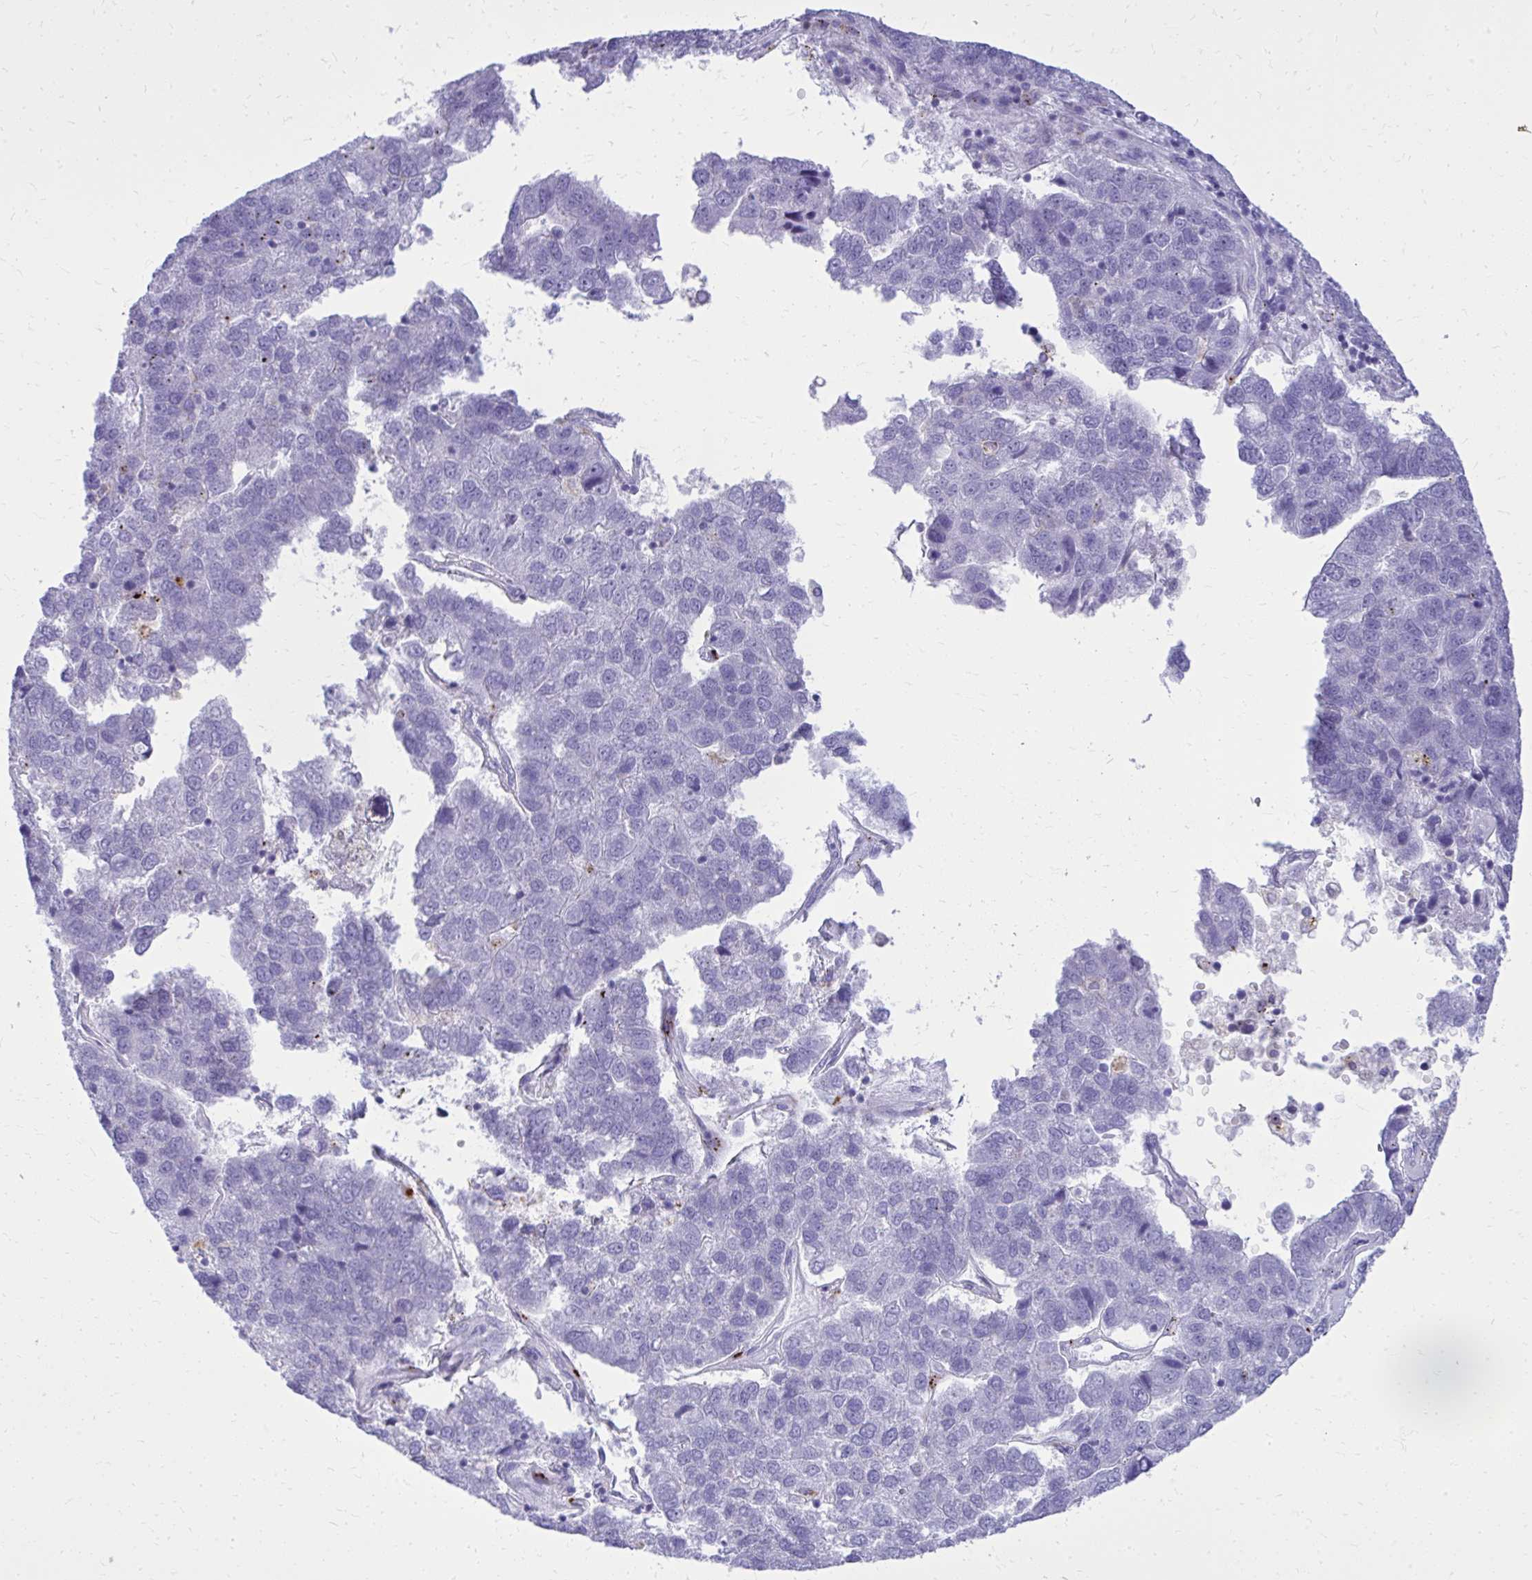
{"staining": {"intensity": "negative", "quantity": "none", "location": "none"}, "tissue": "pancreatic cancer", "cell_type": "Tumor cells", "image_type": "cancer", "snomed": [{"axis": "morphology", "description": "Adenocarcinoma, NOS"}, {"axis": "topography", "description": "Pancreas"}], "caption": "High magnification brightfield microscopy of pancreatic cancer (adenocarcinoma) stained with DAB (brown) and counterstained with hematoxylin (blue): tumor cells show no significant expression.", "gene": "BCL6B", "patient": {"sex": "female", "age": 61}}